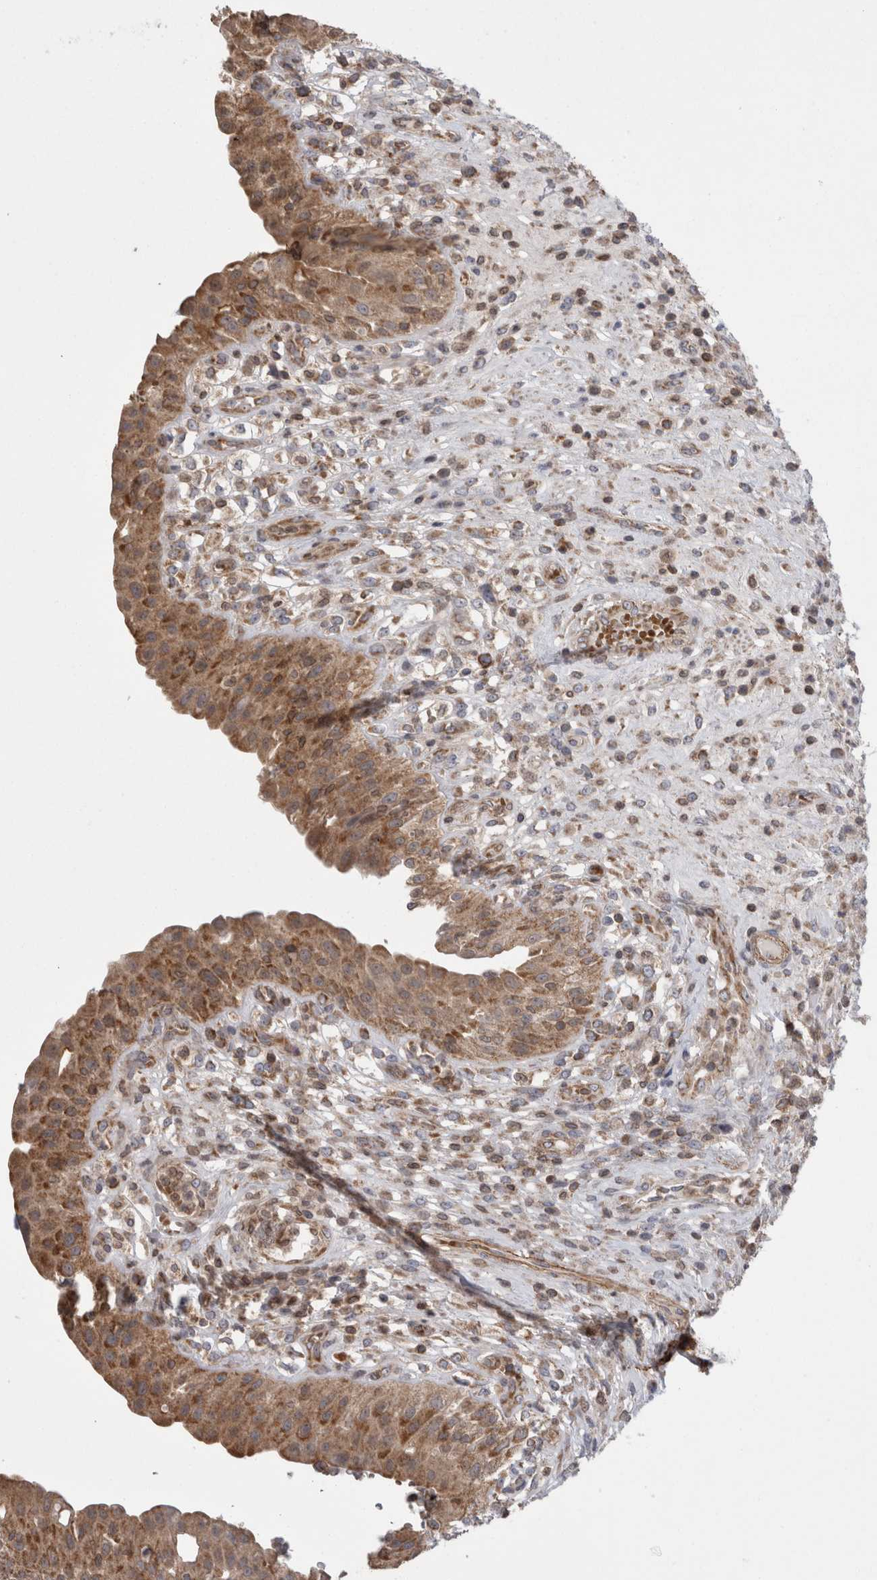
{"staining": {"intensity": "moderate", "quantity": ">75%", "location": "cytoplasmic/membranous"}, "tissue": "urinary bladder", "cell_type": "Urothelial cells", "image_type": "normal", "snomed": [{"axis": "morphology", "description": "Normal tissue, NOS"}, {"axis": "topography", "description": "Urinary bladder"}], "caption": "Brown immunohistochemical staining in benign urinary bladder displays moderate cytoplasmic/membranous positivity in approximately >75% of urothelial cells. The staining is performed using DAB brown chromogen to label protein expression. The nuclei are counter-stained blue using hematoxylin.", "gene": "DARS2", "patient": {"sex": "female", "age": 62}}